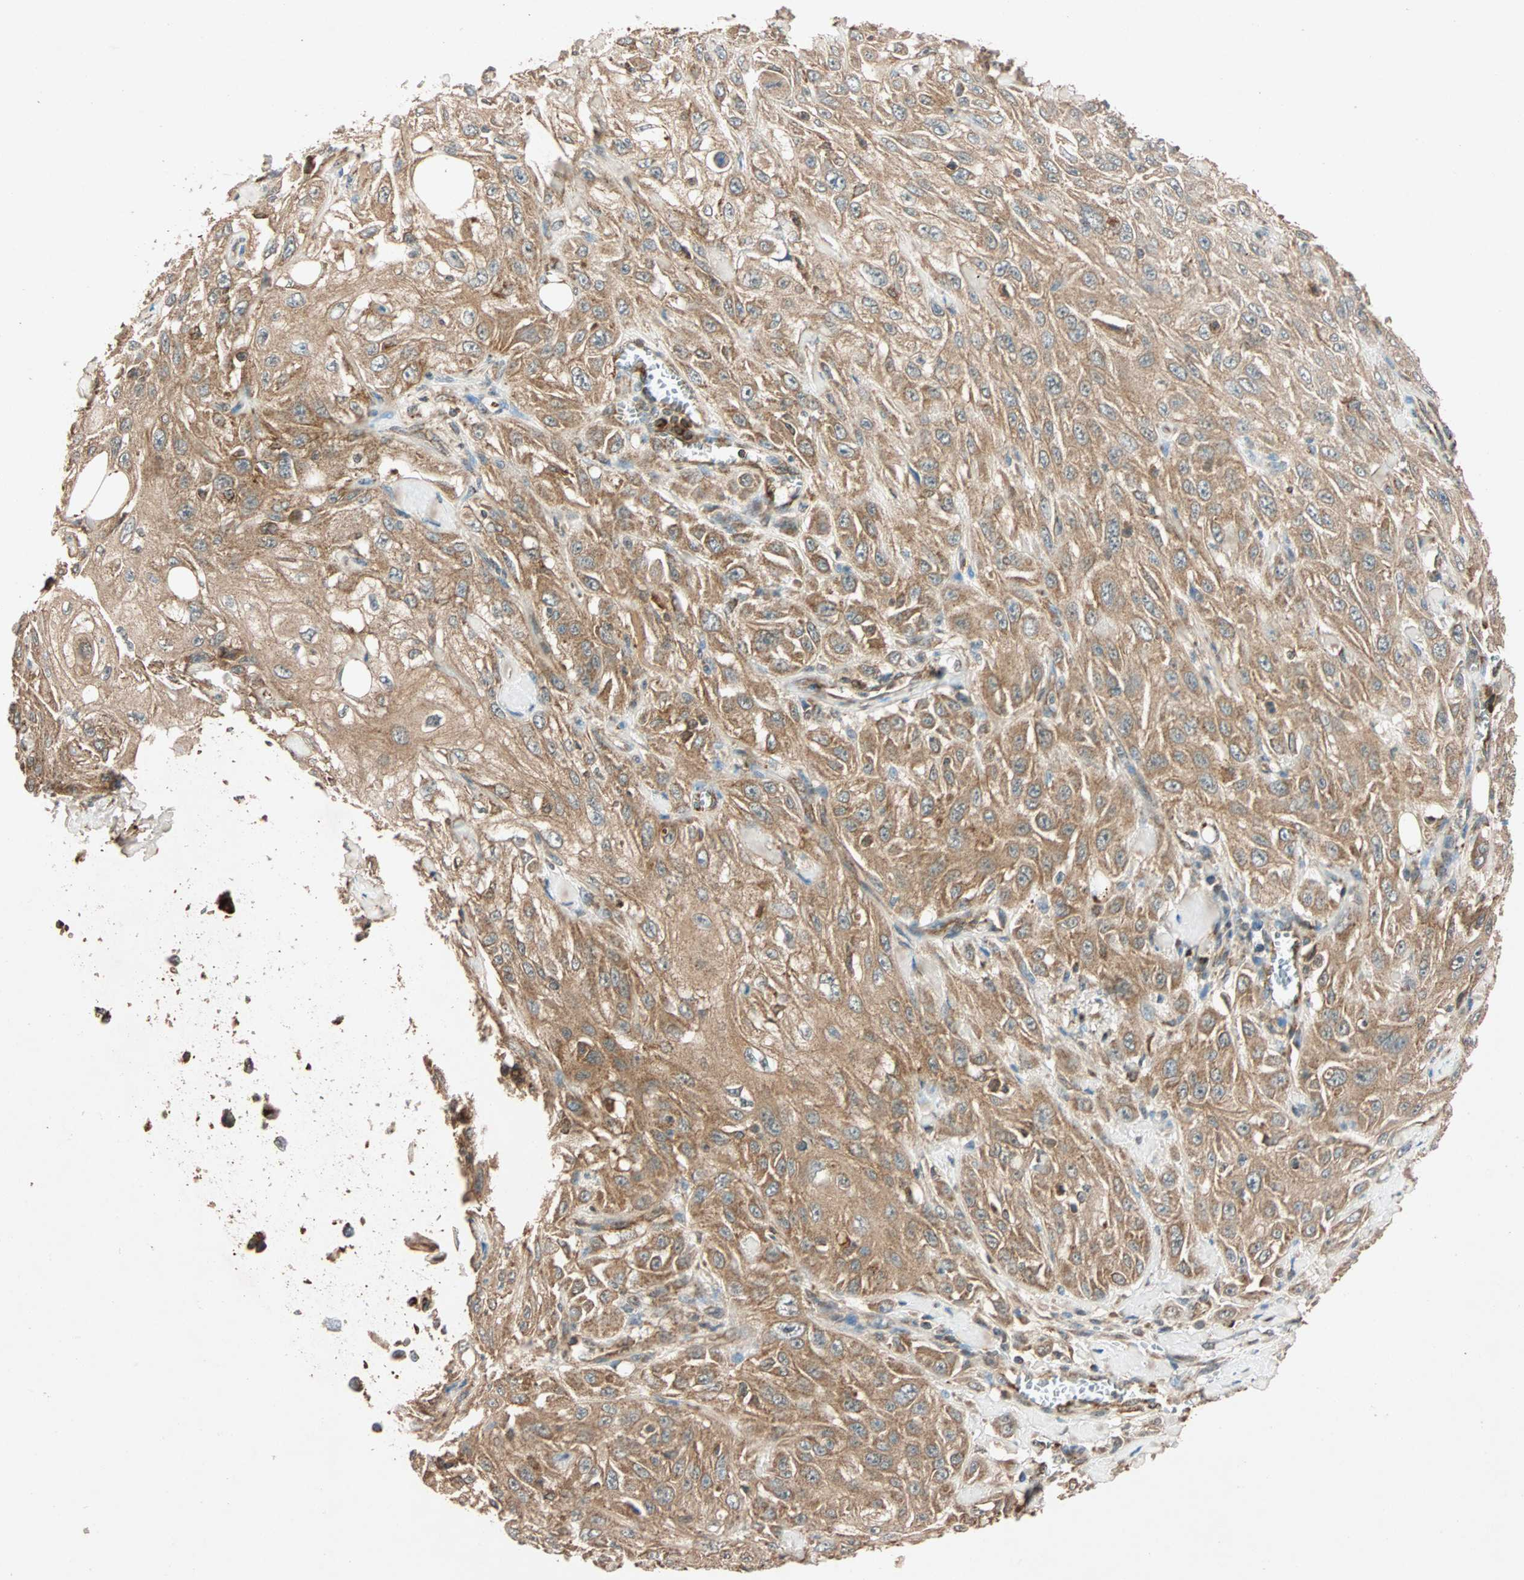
{"staining": {"intensity": "moderate", "quantity": ">75%", "location": "cytoplasmic/membranous"}, "tissue": "skin cancer", "cell_type": "Tumor cells", "image_type": "cancer", "snomed": [{"axis": "morphology", "description": "Squamous cell carcinoma, NOS"}, {"axis": "morphology", "description": "Squamous cell carcinoma, metastatic, NOS"}, {"axis": "topography", "description": "Skin"}, {"axis": "topography", "description": "Lymph node"}], "caption": "Immunohistochemistry of squamous cell carcinoma (skin) exhibits medium levels of moderate cytoplasmic/membranous staining in about >75% of tumor cells.", "gene": "MAPK1", "patient": {"sex": "male", "age": 75}}